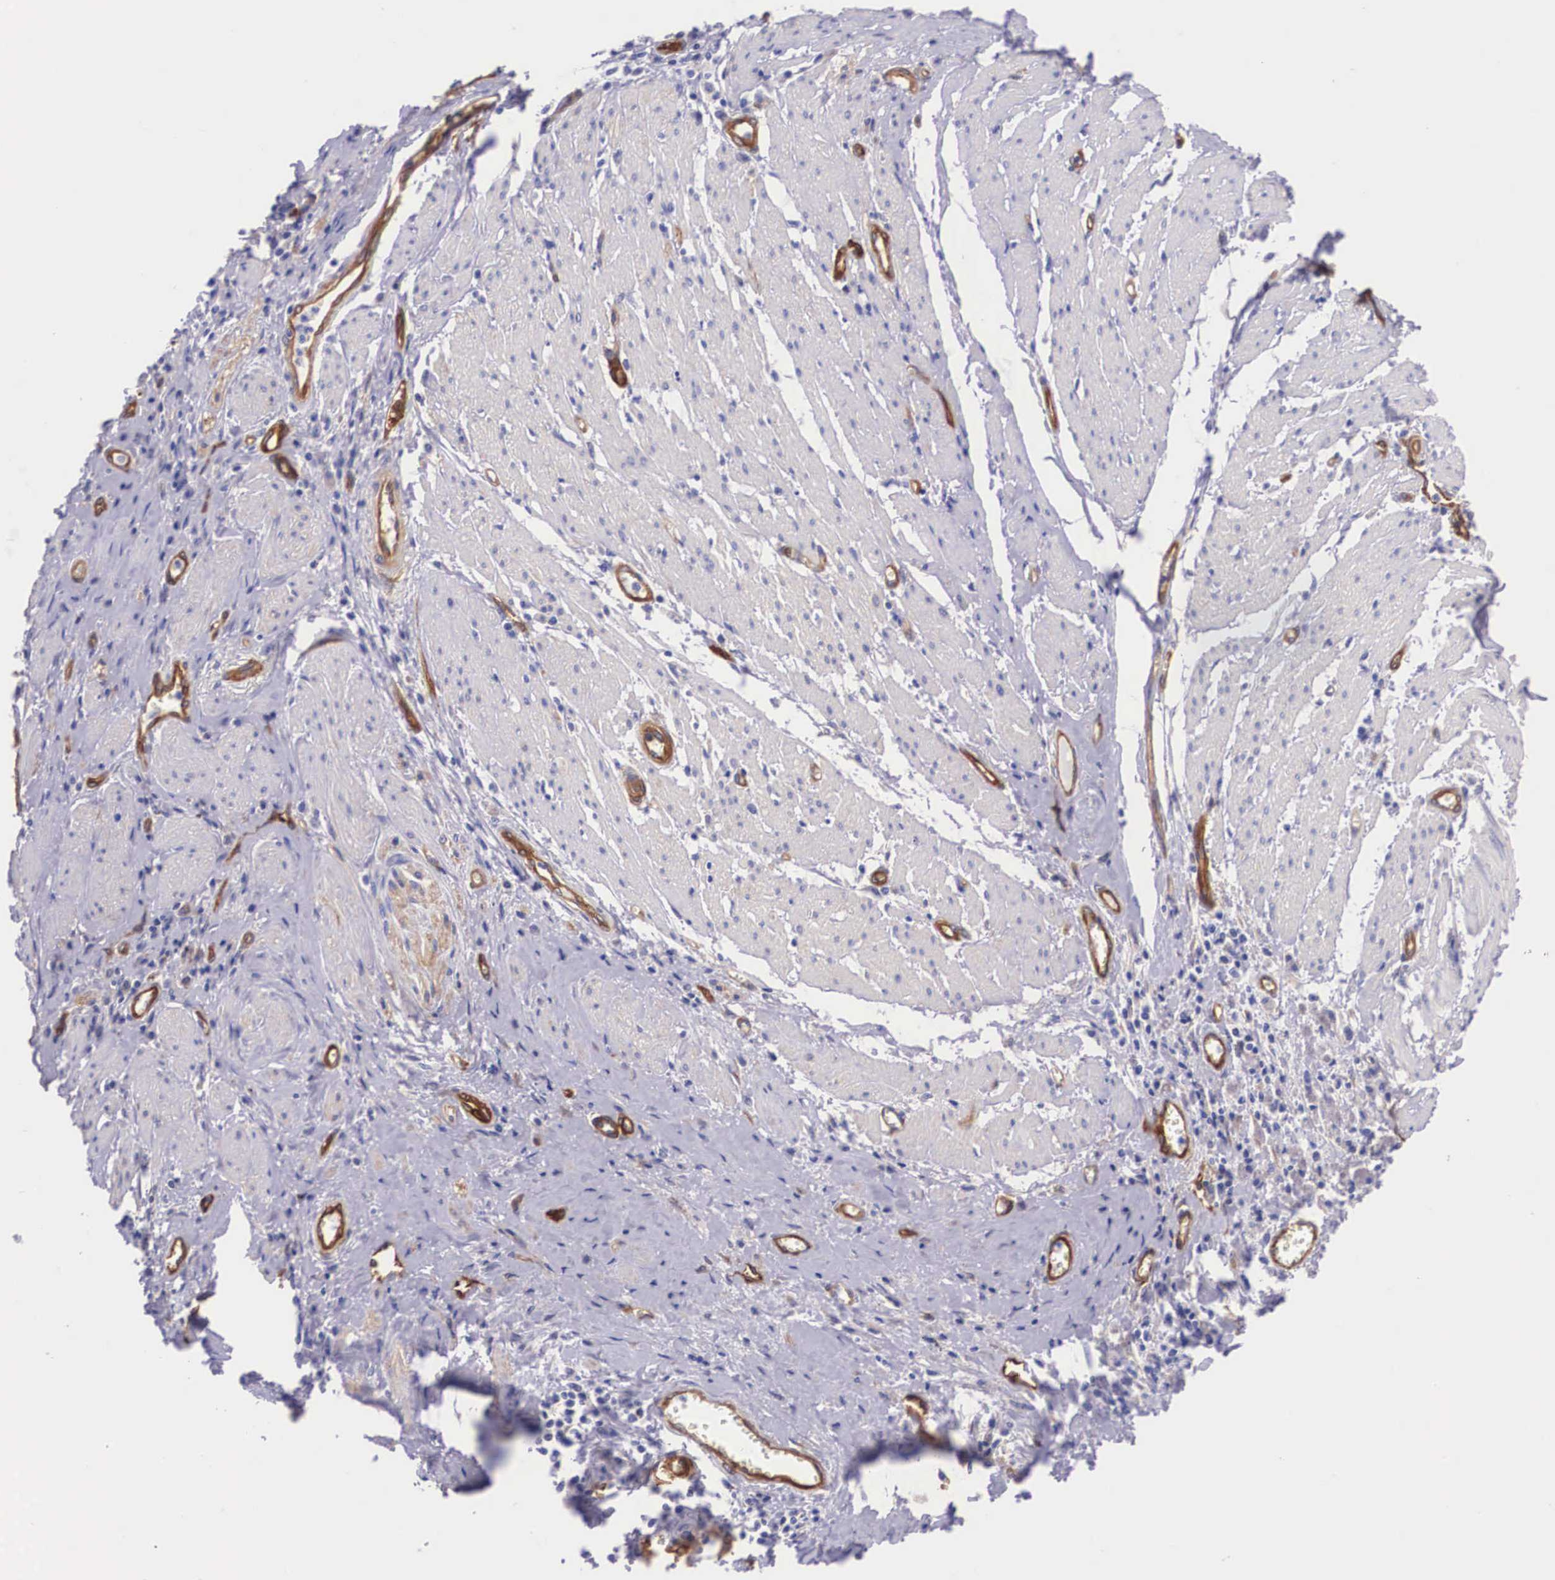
{"staining": {"intensity": "strong", "quantity": ">75%", "location": "cytoplasmic/membranous"}, "tissue": "pancreatic cancer", "cell_type": "Tumor cells", "image_type": "cancer", "snomed": [{"axis": "morphology", "description": "Adenocarcinoma, NOS"}, {"axis": "topography", "description": "Pancreas"}], "caption": "This is a photomicrograph of IHC staining of pancreatic cancer (adenocarcinoma), which shows strong positivity in the cytoplasmic/membranous of tumor cells.", "gene": "BCAR1", "patient": {"sex": "female", "age": 70}}